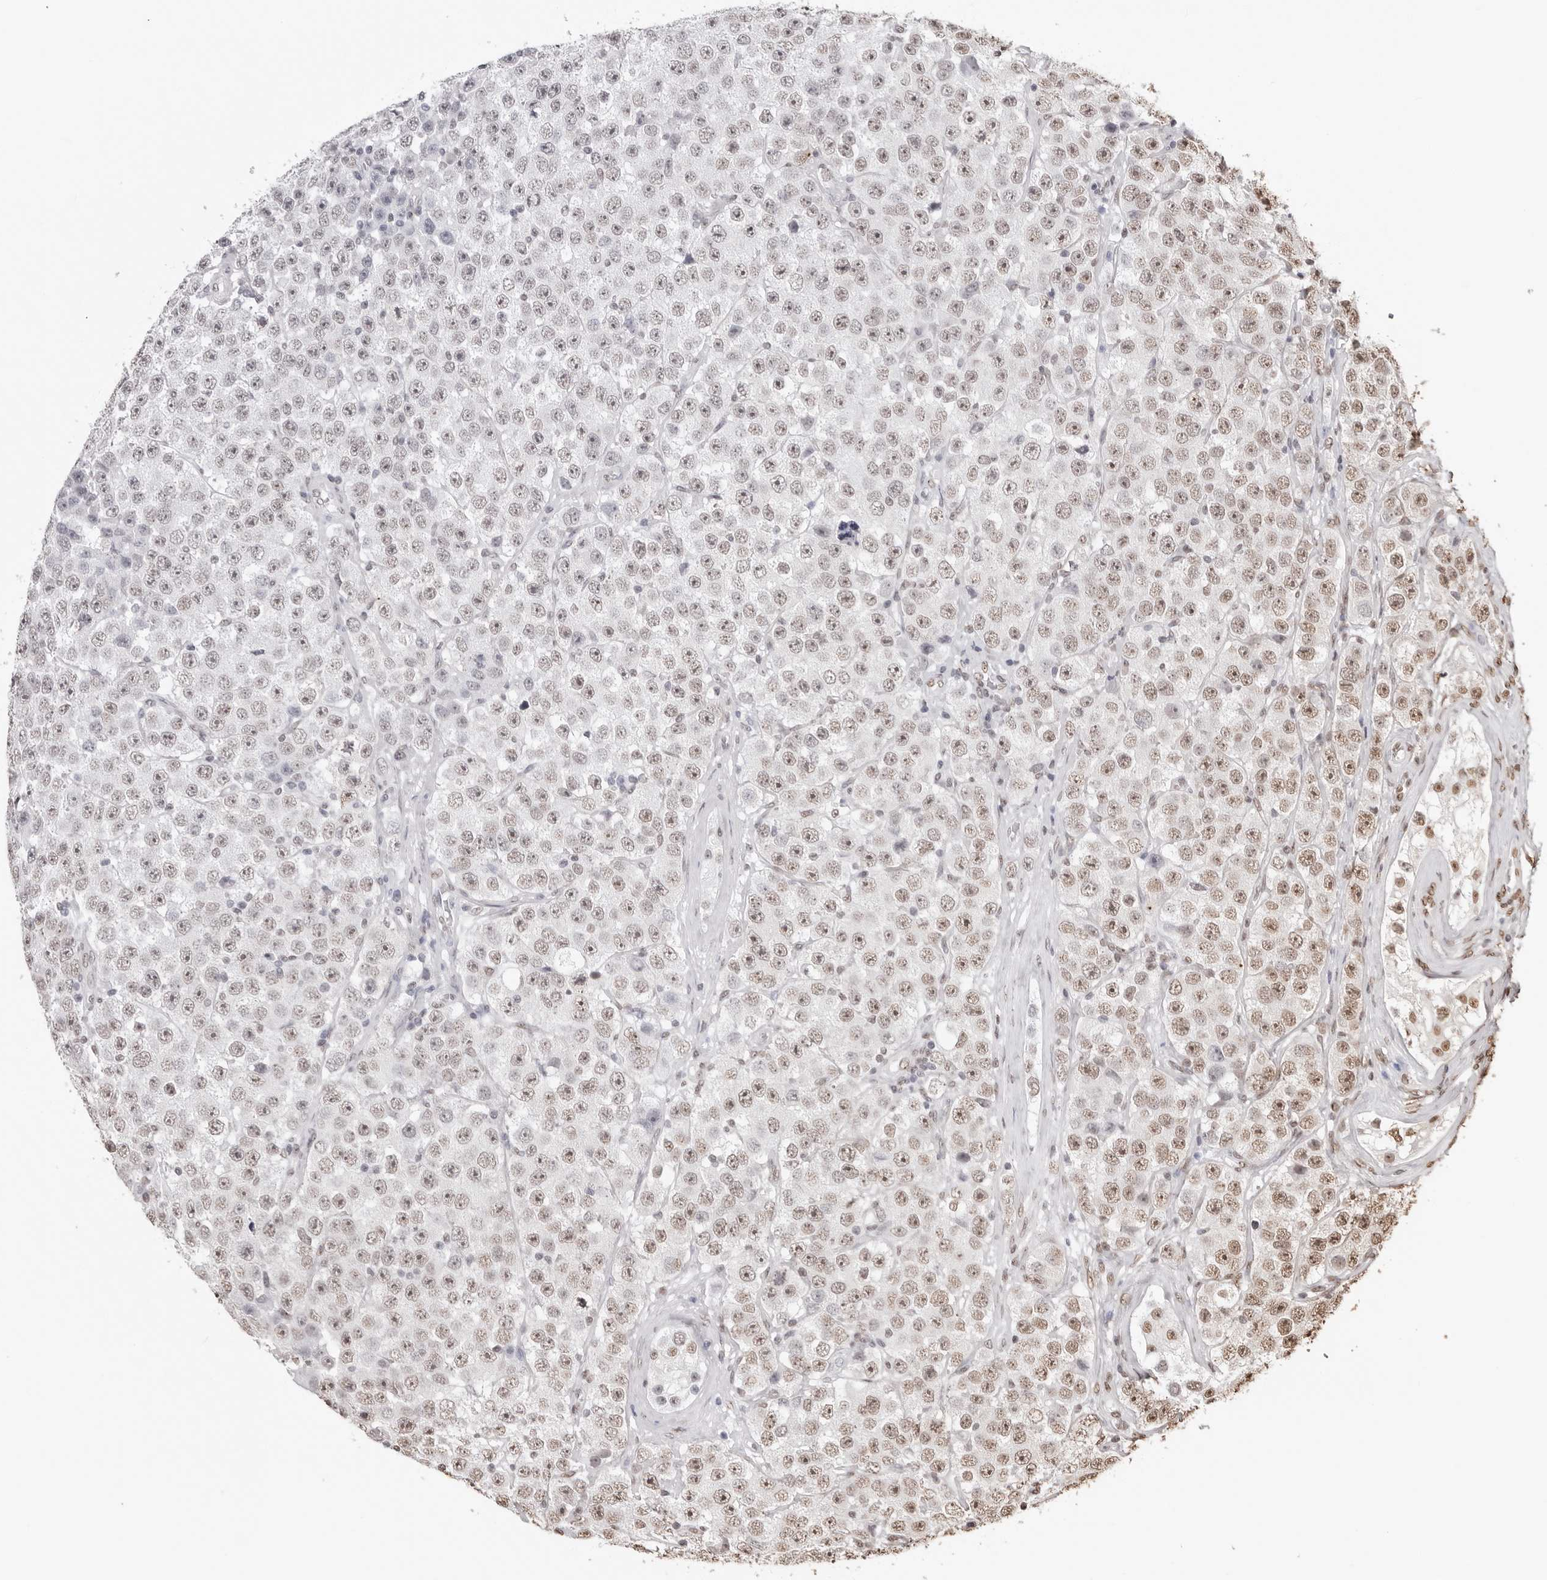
{"staining": {"intensity": "weak", "quantity": "25%-75%", "location": "nuclear"}, "tissue": "testis cancer", "cell_type": "Tumor cells", "image_type": "cancer", "snomed": [{"axis": "morphology", "description": "Seminoma, NOS"}, {"axis": "morphology", "description": "Carcinoma, Embryonal, NOS"}, {"axis": "topography", "description": "Testis"}], "caption": "Brown immunohistochemical staining in human seminoma (testis) exhibits weak nuclear positivity in about 25%-75% of tumor cells.", "gene": "OLIG3", "patient": {"sex": "male", "age": 28}}